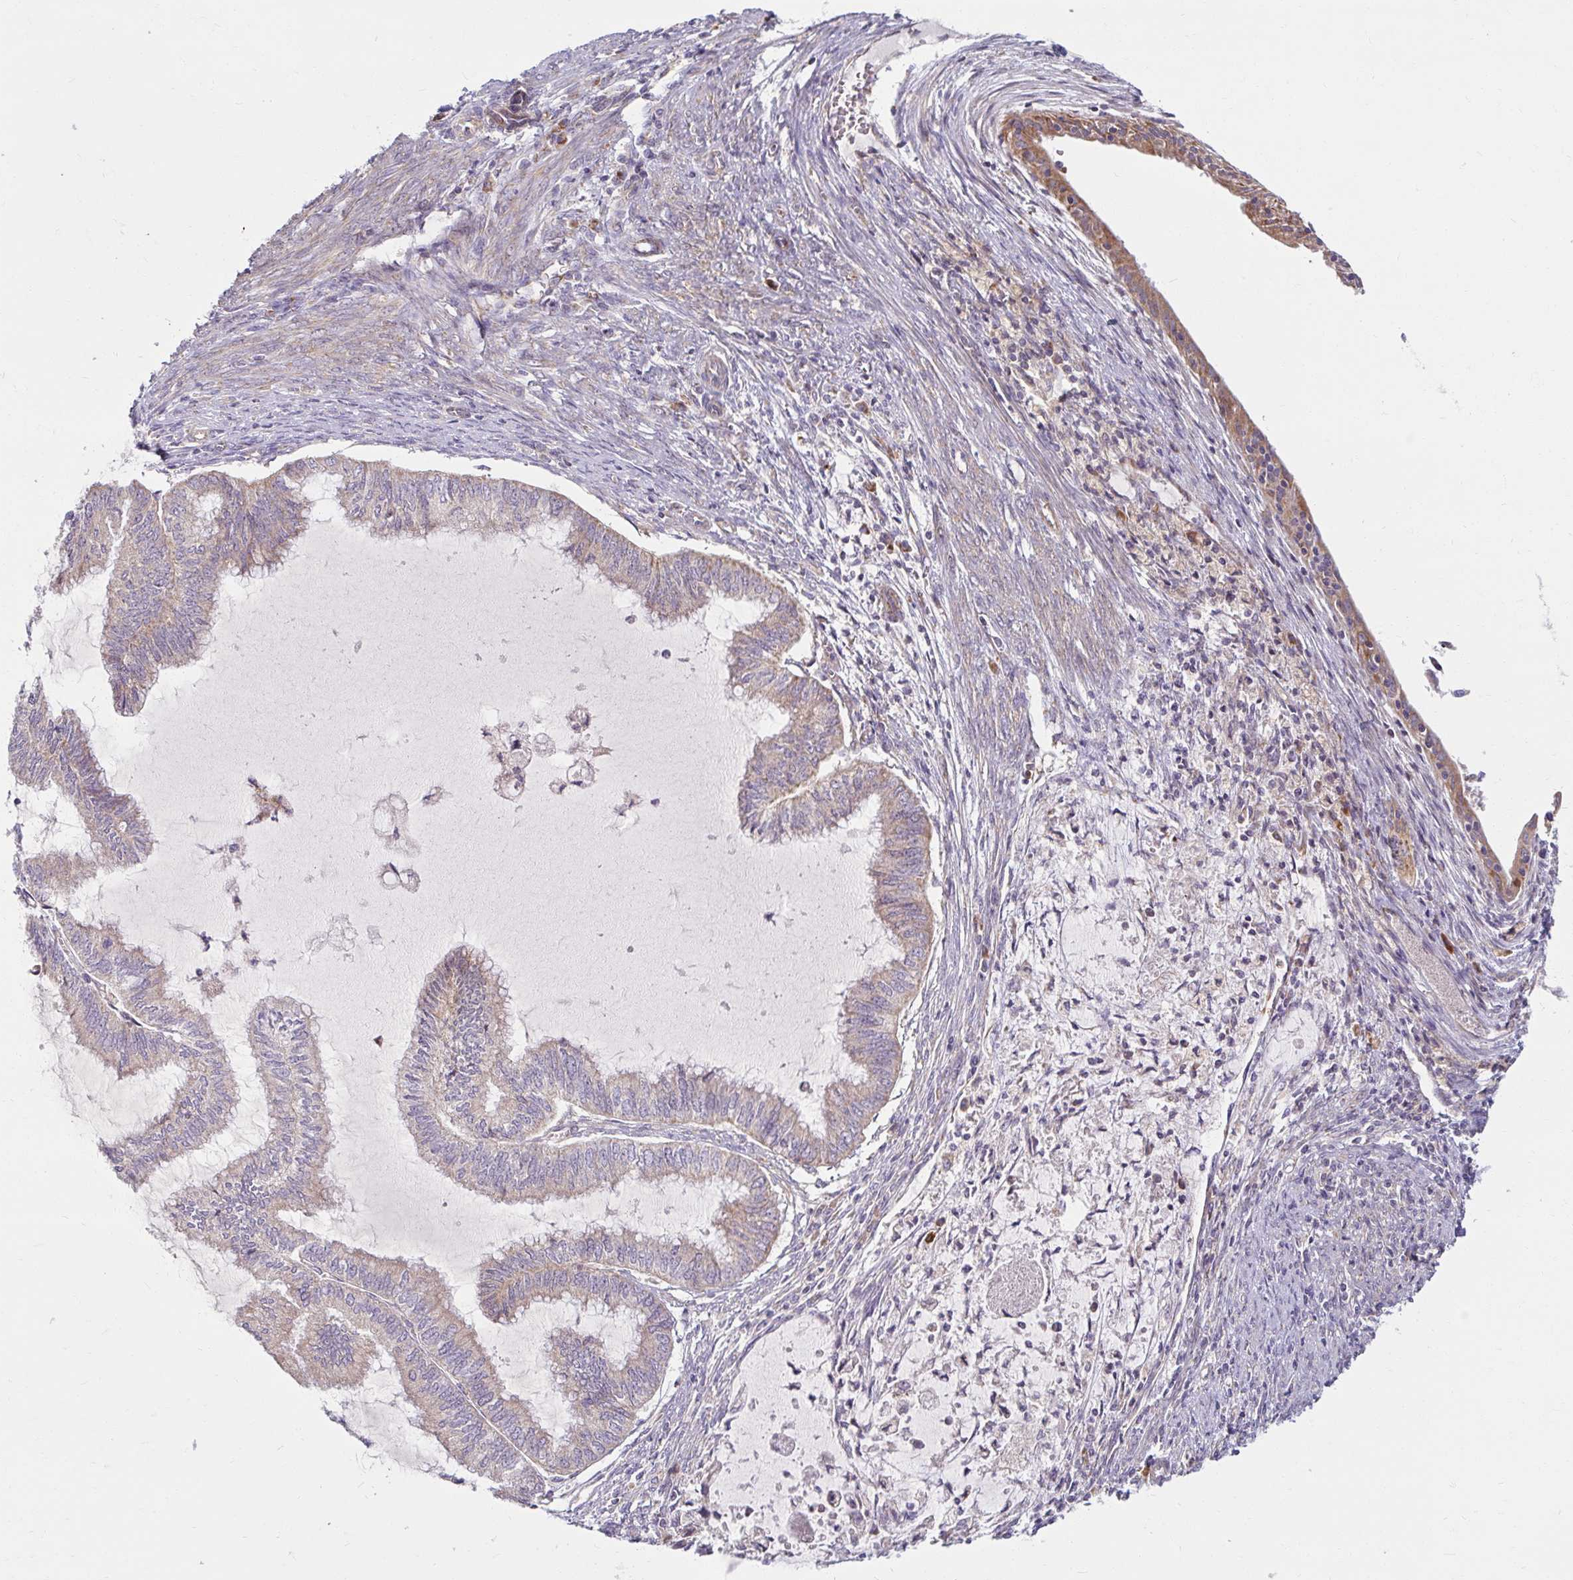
{"staining": {"intensity": "weak", "quantity": "25%-75%", "location": "cytoplasmic/membranous"}, "tissue": "endometrial cancer", "cell_type": "Tumor cells", "image_type": "cancer", "snomed": [{"axis": "morphology", "description": "Adenocarcinoma, NOS"}, {"axis": "topography", "description": "Endometrium"}], "caption": "A low amount of weak cytoplasmic/membranous positivity is identified in approximately 25%-75% of tumor cells in endometrial cancer tissue.", "gene": "SKP2", "patient": {"sex": "female", "age": 79}}